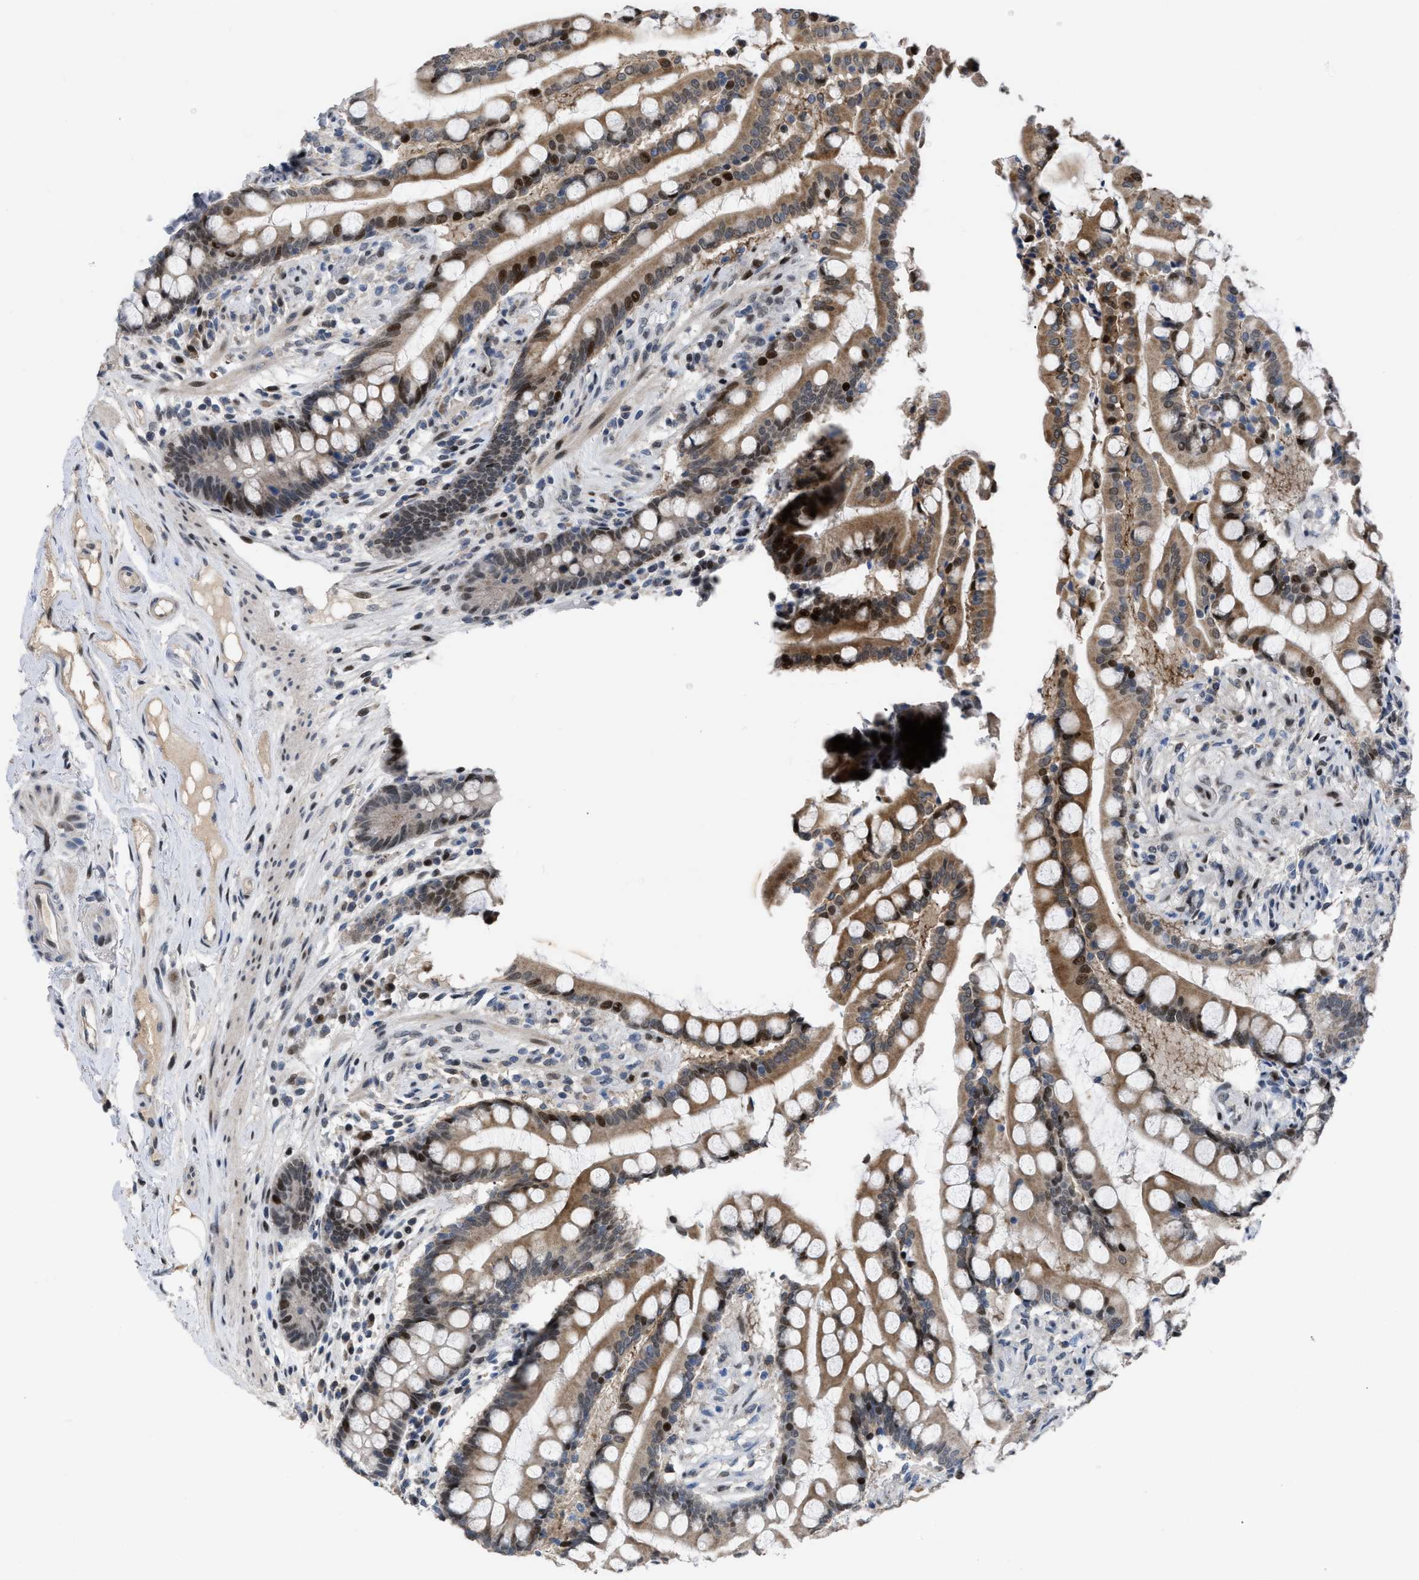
{"staining": {"intensity": "weak", "quantity": "25%-75%", "location": "cytoplasmic/membranous"}, "tissue": "colon", "cell_type": "Endothelial cells", "image_type": "normal", "snomed": [{"axis": "morphology", "description": "Normal tissue, NOS"}, {"axis": "topography", "description": "Colon"}], "caption": "Immunohistochemistry (IHC) of normal human colon exhibits low levels of weak cytoplasmic/membranous expression in approximately 25%-75% of endothelial cells.", "gene": "SETDB1", "patient": {"sex": "male", "age": 73}}